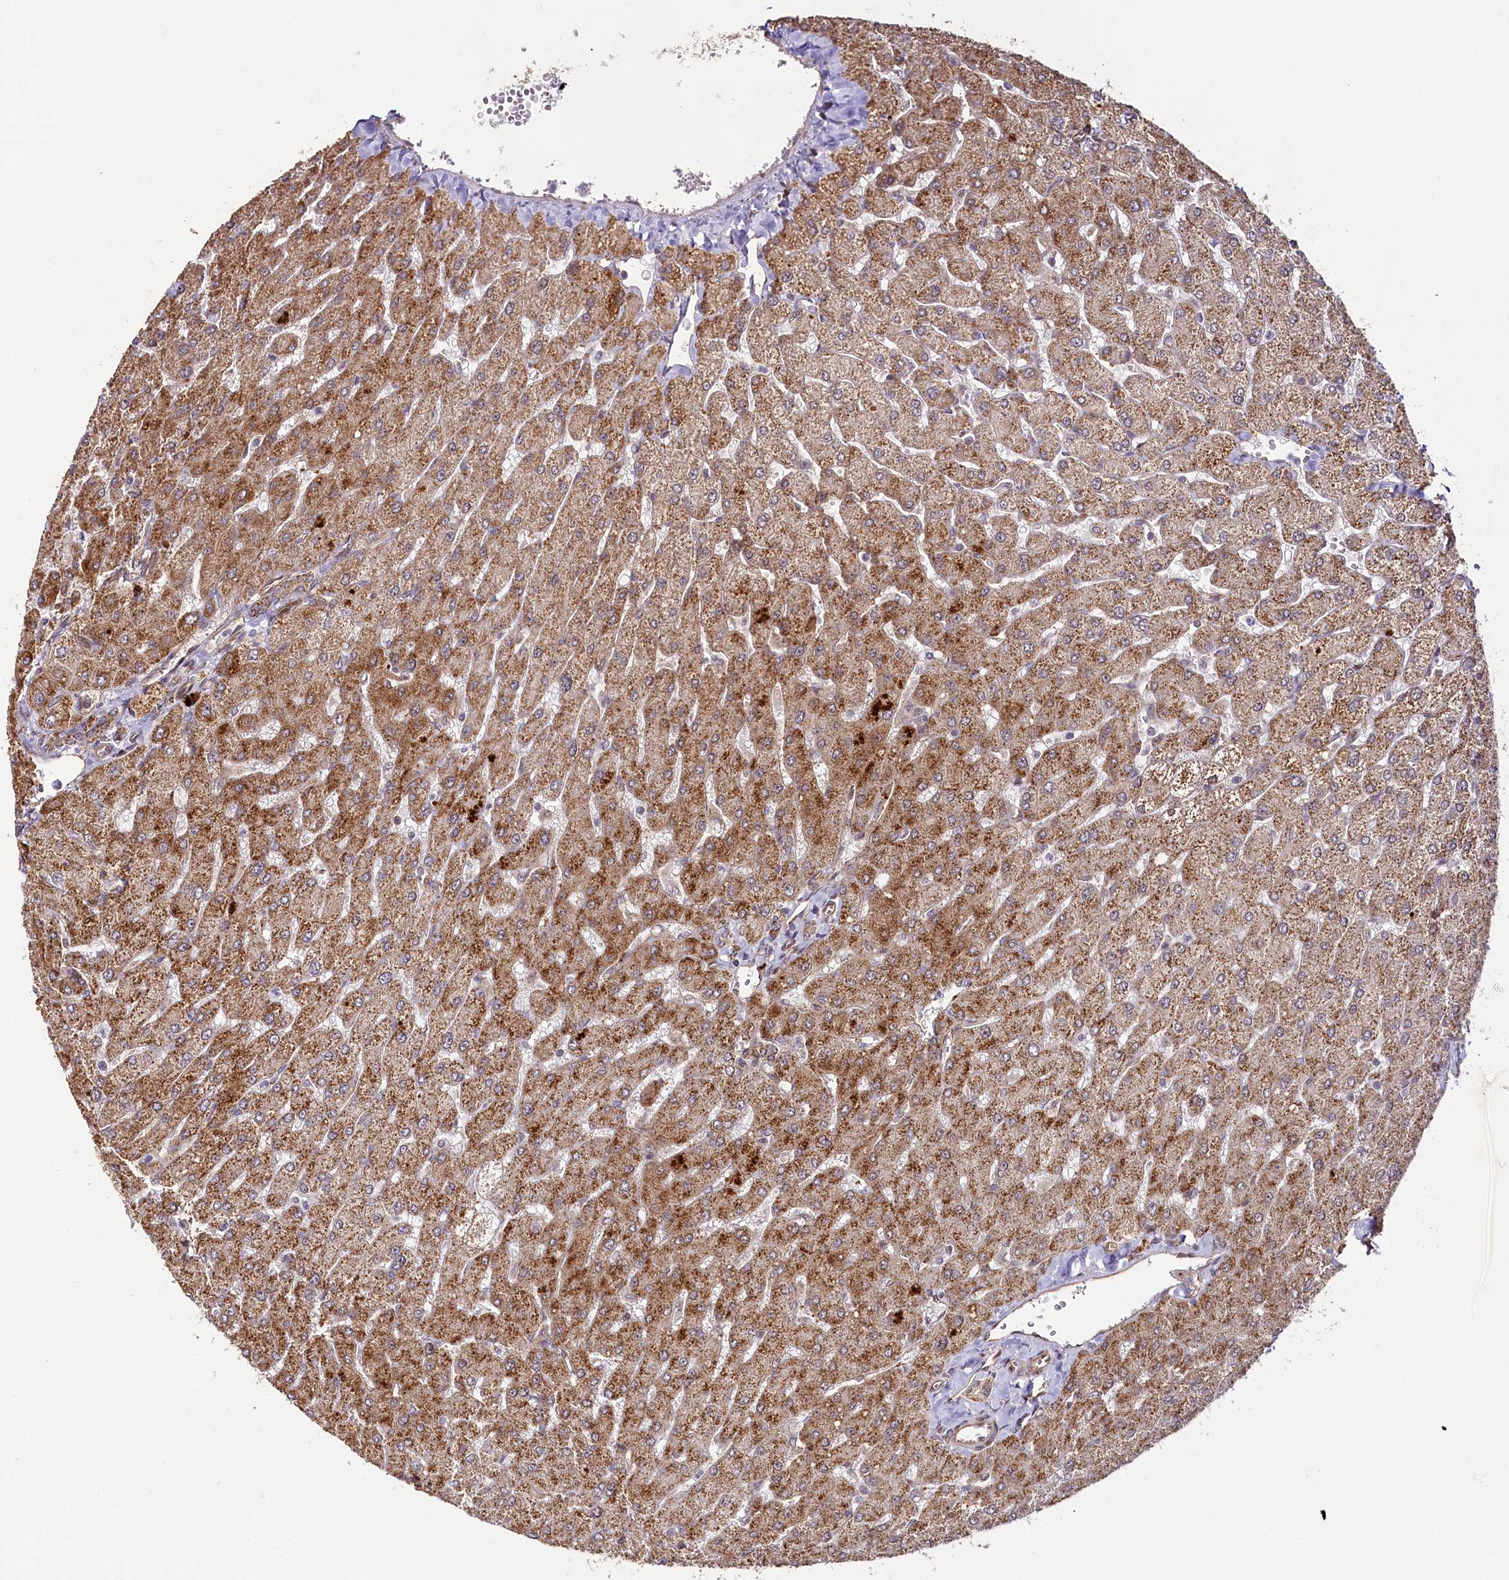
{"staining": {"intensity": "weak", "quantity": ">75%", "location": "cytoplasmic/membranous"}, "tissue": "liver", "cell_type": "Cholangiocytes", "image_type": "normal", "snomed": [{"axis": "morphology", "description": "Normal tissue, NOS"}, {"axis": "topography", "description": "Liver"}], "caption": "Cholangiocytes exhibit weak cytoplasmic/membranous staining in about >75% of cells in normal liver. The staining was performed using DAB, with brown indicating positive protein expression. Nuclei are stained blue with hematoxylin.", "gene": "COPG1", "patient": {"sex": "male", "age": 55}}